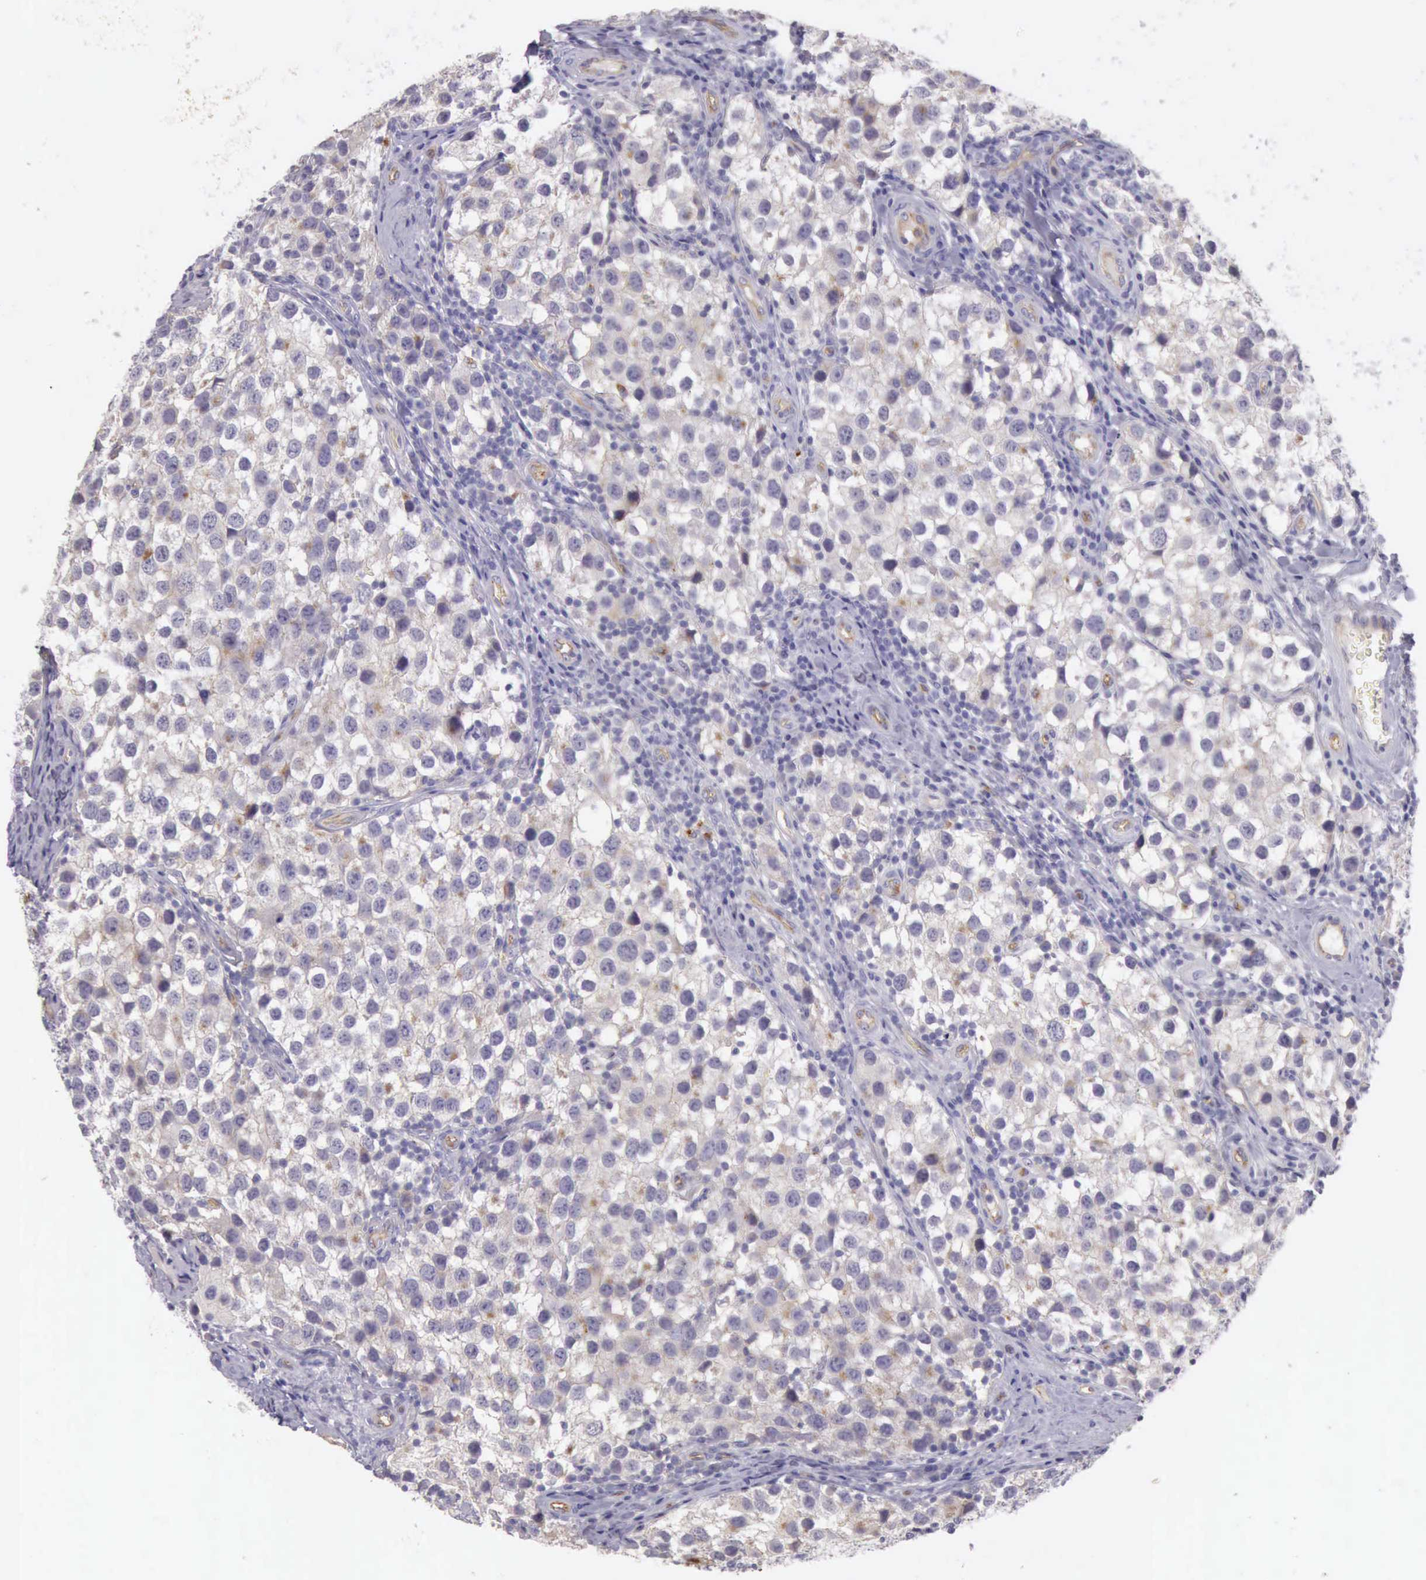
{"staining": {"intensity": "moderate", "quantity": "<25%", "location": "cytoplasmic/membranous"}, "tissue": "testis cancer", "cell_type": "Tumor cells", "image_type": "cancer", "snomed": [{"axis": "morphology", "description": "Seminoma, NOS"}, {"axis": "topography", "description": "Testis"}], "caption": "The micrograph demonstrates a brown stain indicating the presence of a protein in the cytoplasmic/membranous of tumor cells in testis seminoma.", "gene": "TCEANC", "patient": {"sex": "male", "age": 39}}